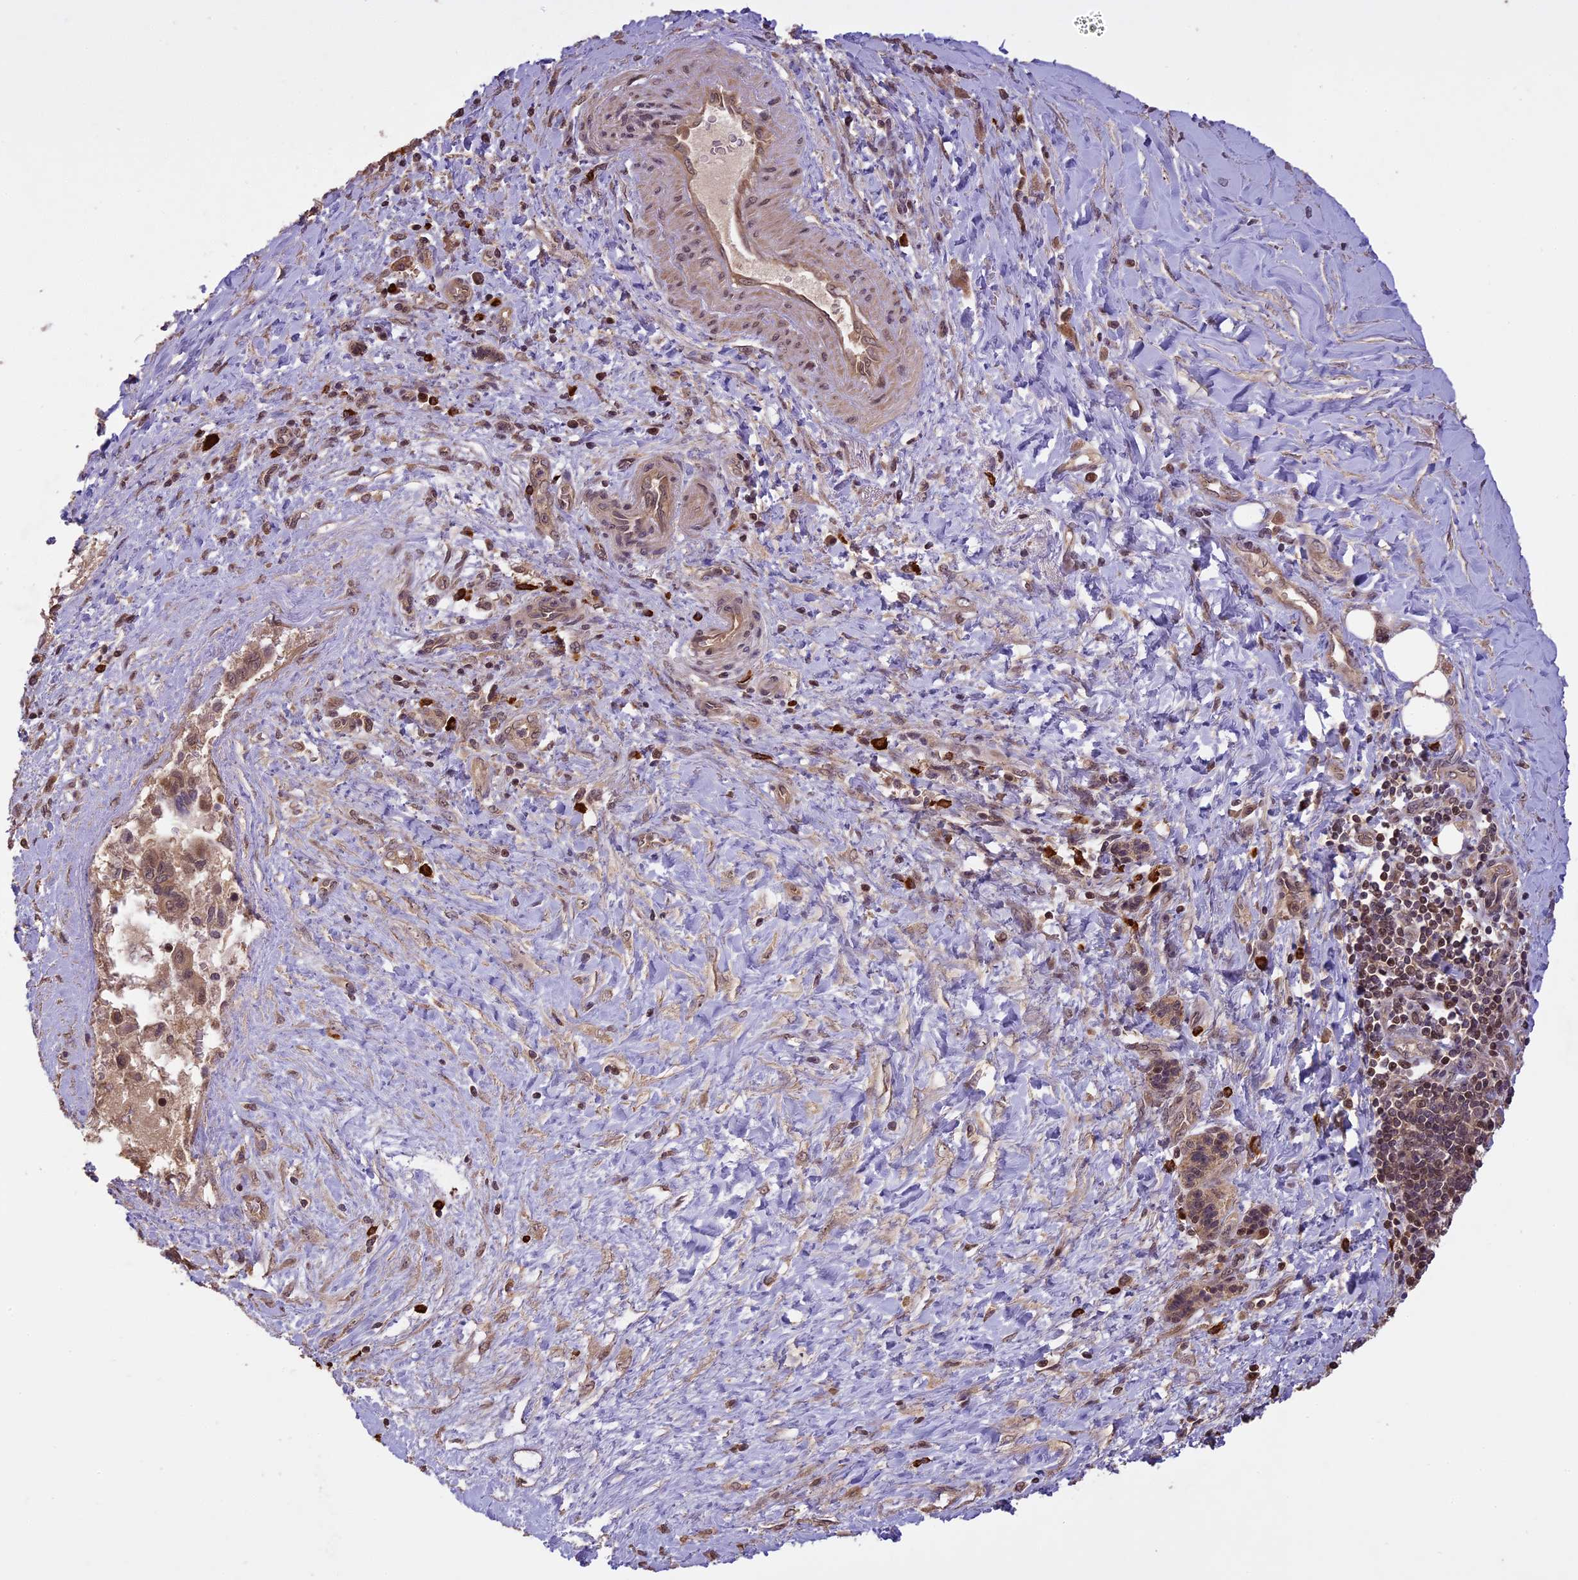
{"staining": {"intensity": "moderate", "quantity": ">75%", "location": "cytoplasmic/membranous"}, "tissue": "pancreatic cancer", "cell_type": "Tumor cells", "image_type": "cancer", "snomed": [{"axis": "morphology", "description": "Adenocarcinoma, NOS"}, {"axis": "topography", "description": "Pancreas"}], "caption": "IHC histopathology image of adenocarcinoma (pancreatic) stained for a protein (brown), which reveals medium levels of moderate cytoplasmic/membranous staining in approximately >75% of tumor cells.", "gene": "TIGD7", "patient": {"sex": "male", "age": 51}}